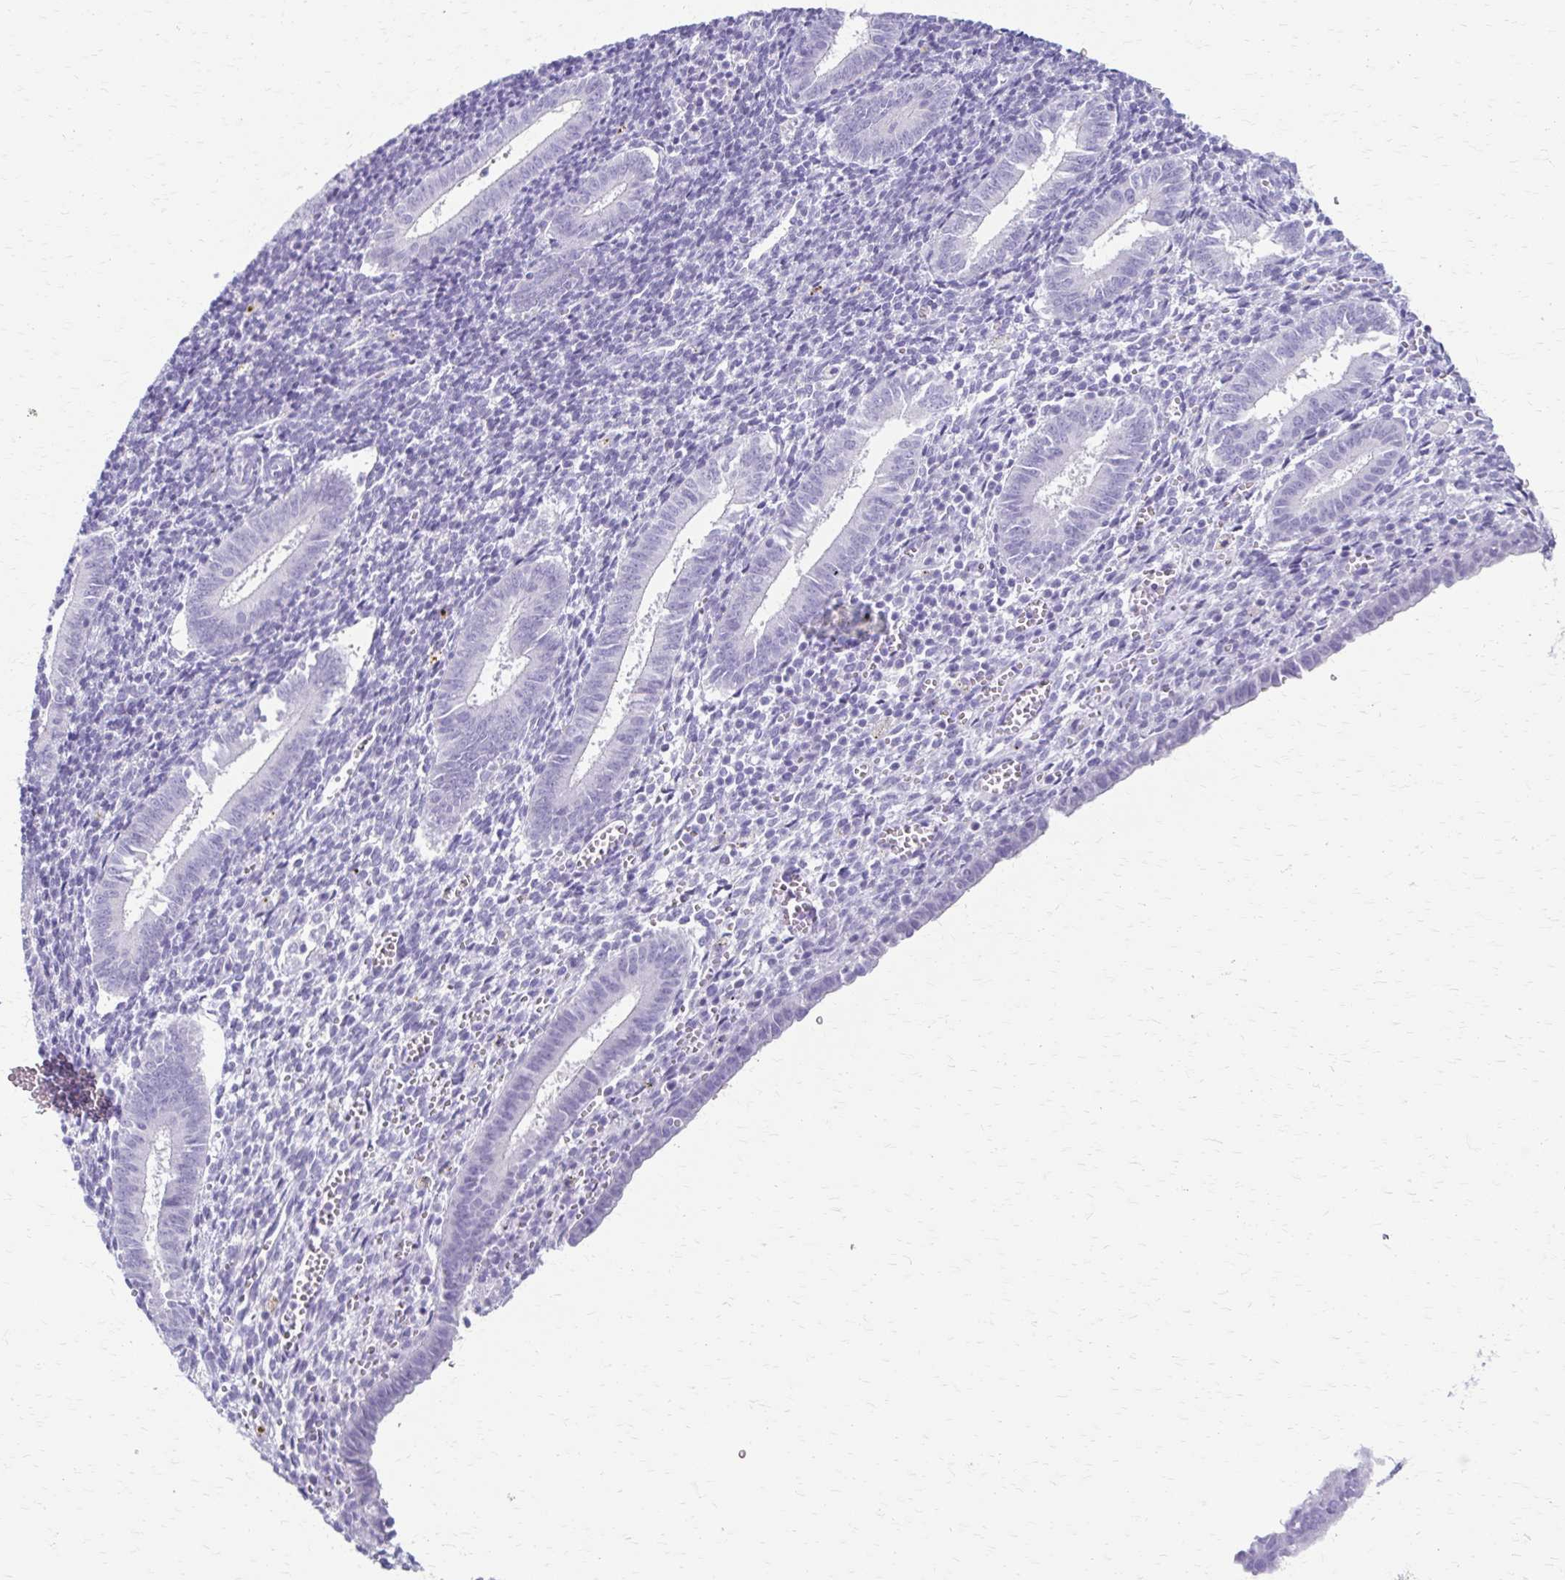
{"staining": {"intensity": "negative", "quantity": "none", "location": "none"}, "tissue": "endometrium", "cell_type": "Cells in endometrial stroma", "image_type": "normal", "snomed": [{"axis": "morphology", "description": "Normal tissue, NOS"}, {"axis": "topography", "description": "Endometrium"}], "caption": "Immunohistochemical staining of unremarkable endometrium displays no significant positivity in cells in endometrial stroma.", "gene": "ZSCAN5B", "patient": {"sex": "female", "age": 25}}